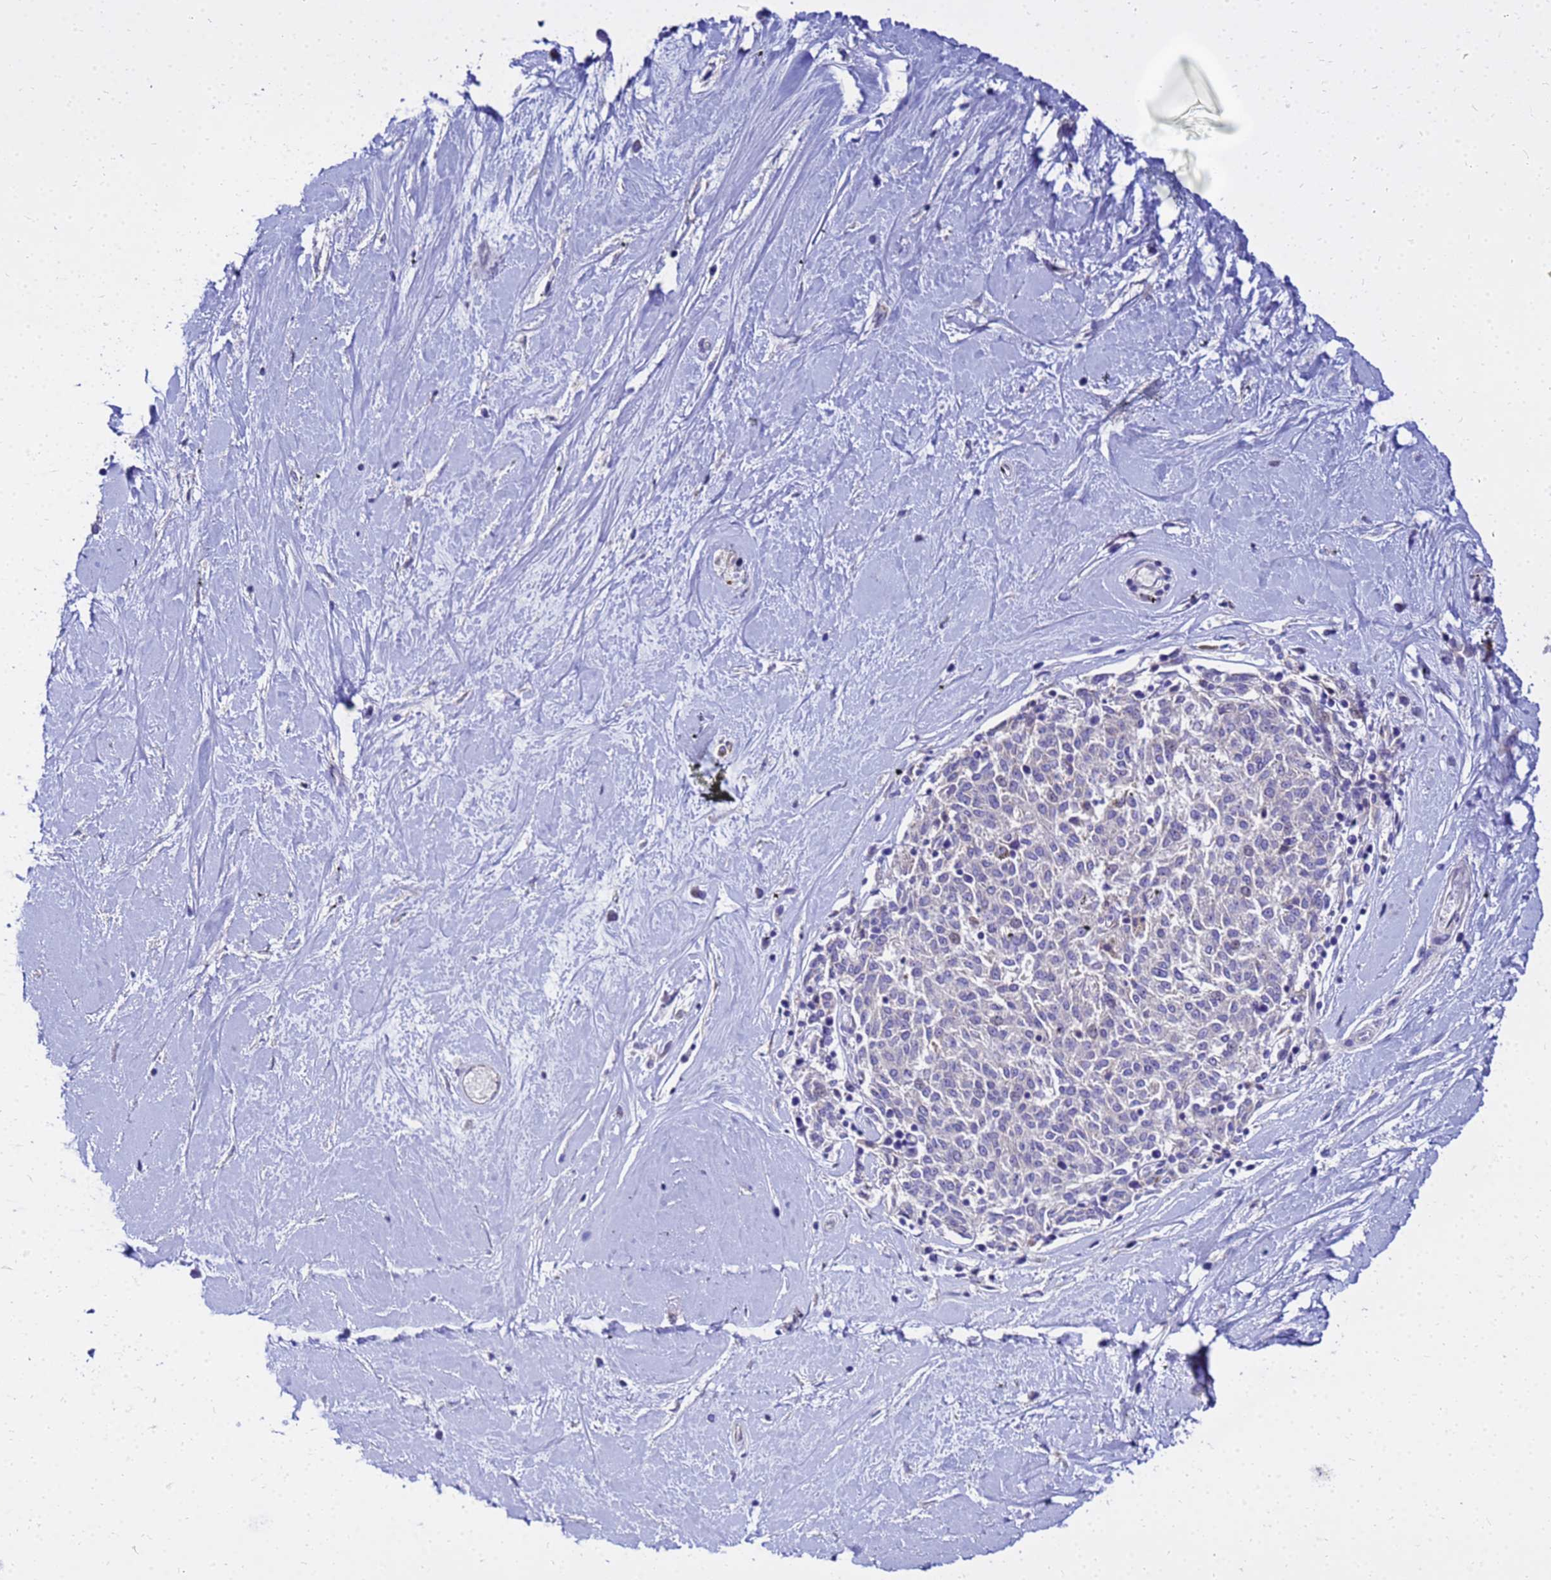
{"staining": {"intensity": "negative", "quantity": "none", "location": "none"}, "tissue": "melanoma", "cell_type": "Tumor cells", "image_type": "cancer", "snomed": [{"axis": "morphology", "description": "Malignant melanoma, NOS"}, {"axis": "topography", "description": "Skin"}], "caption": "Immunohistochemistry (IHC) photomicrograph of melanoma stained for a protein (brown), which shows no positivity in tumor cells.", "gene": "HERC5", "patient": {"sex": "female", "age": 72}}